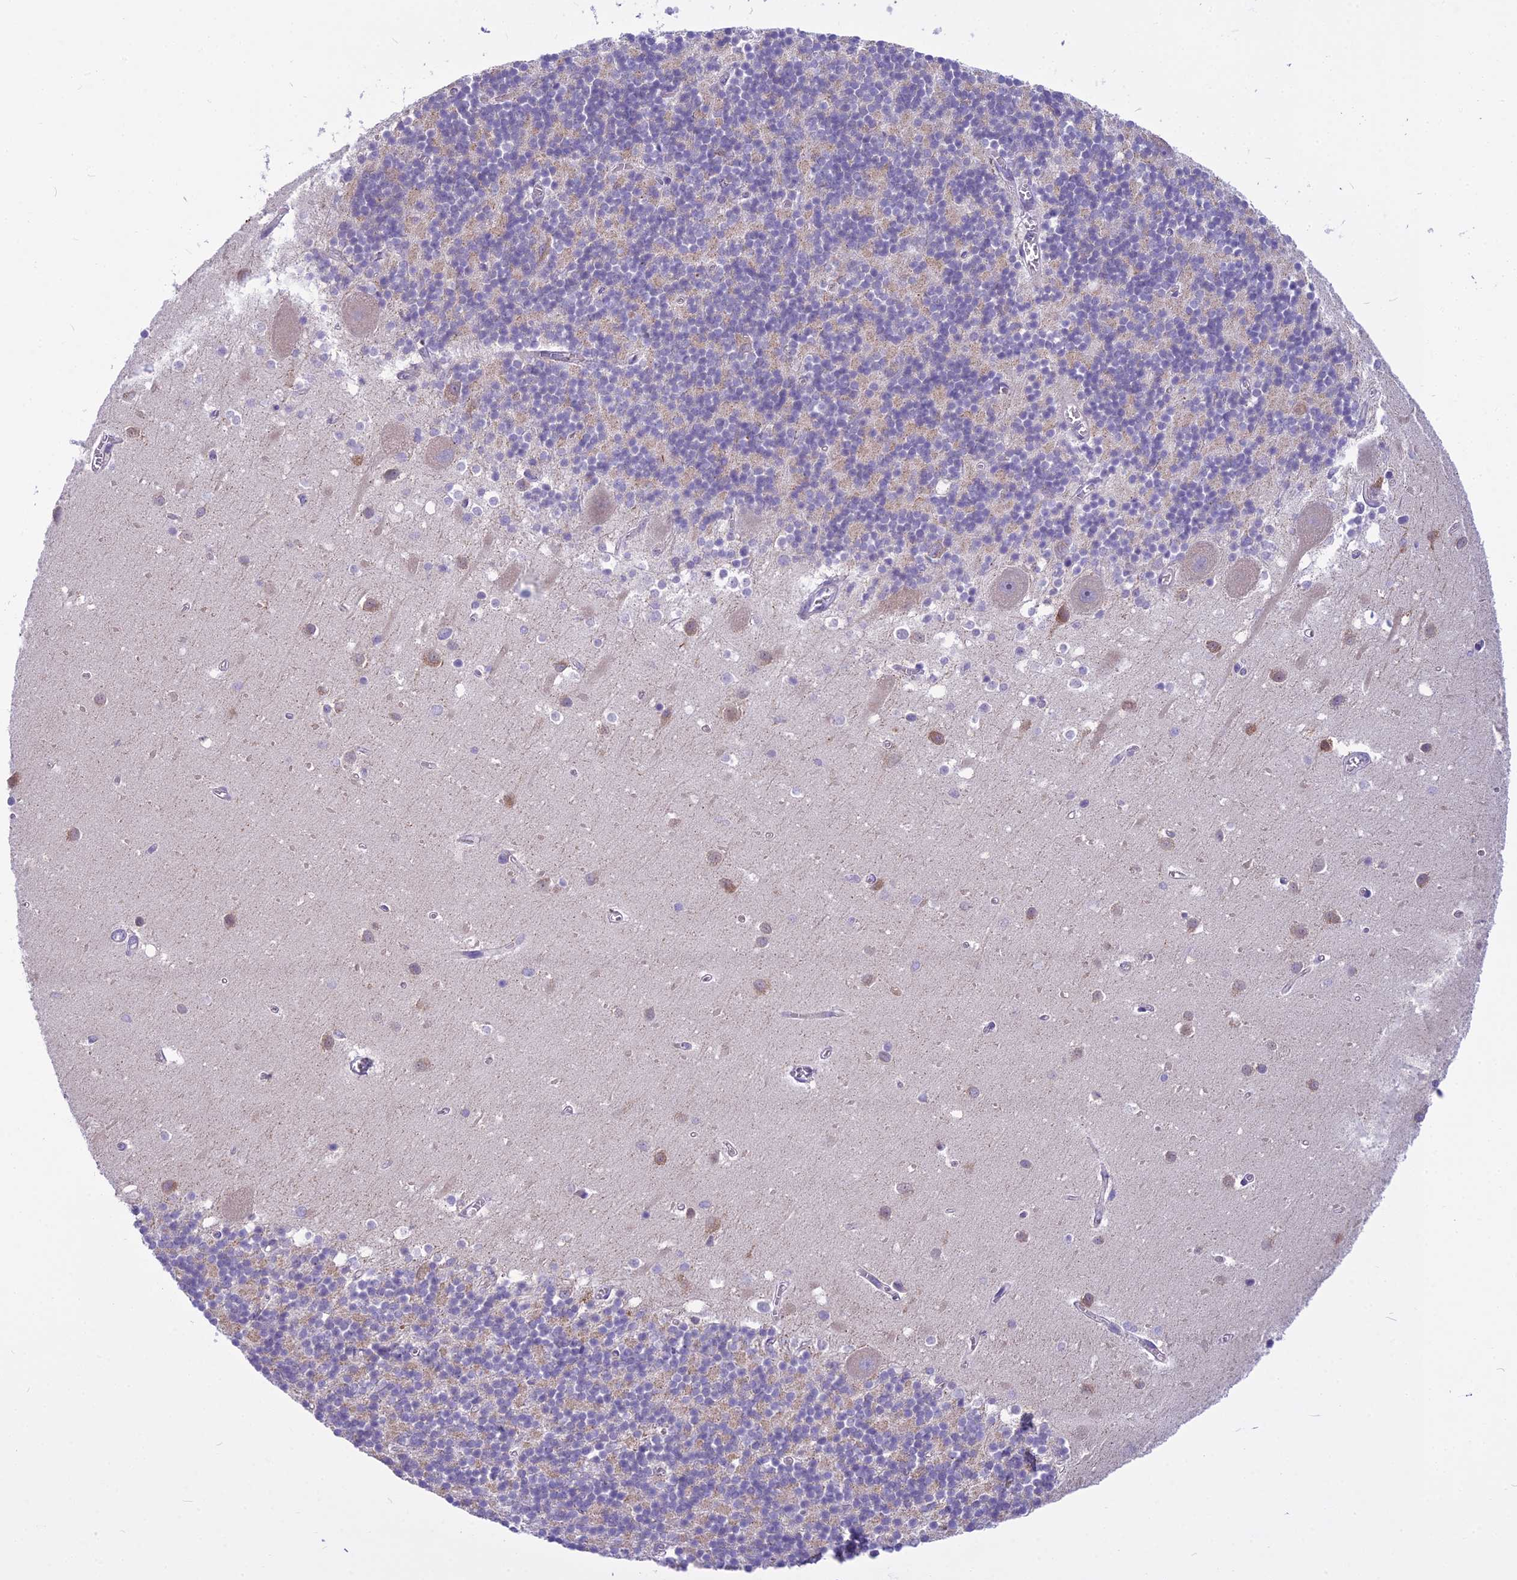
{"staining": {"intensity": "weak", "quantity": "25%-75%", "location": "cytoplasmic/membranous"}, "tissue": "cerebellum", "cell_type": "Cells in granular layer", "image_type": "normal", "snomed": [{"axis": "morphology", "description": "Normal tissue, NOS"}, {"axis": "topography", "description": "Cerebellum"}], "caption": "IHC histopathology image of benign cerebellum: human cerebellum stained using IHC demonstrates low levels of weak protein expression localized specifically in the cytoplasmic/membranous of cells in granular layer, appearing as a cytoplasmic/membranous brown color.", "gene": "PCDHB14", "patient": {"sex": "male", "age": 54}}